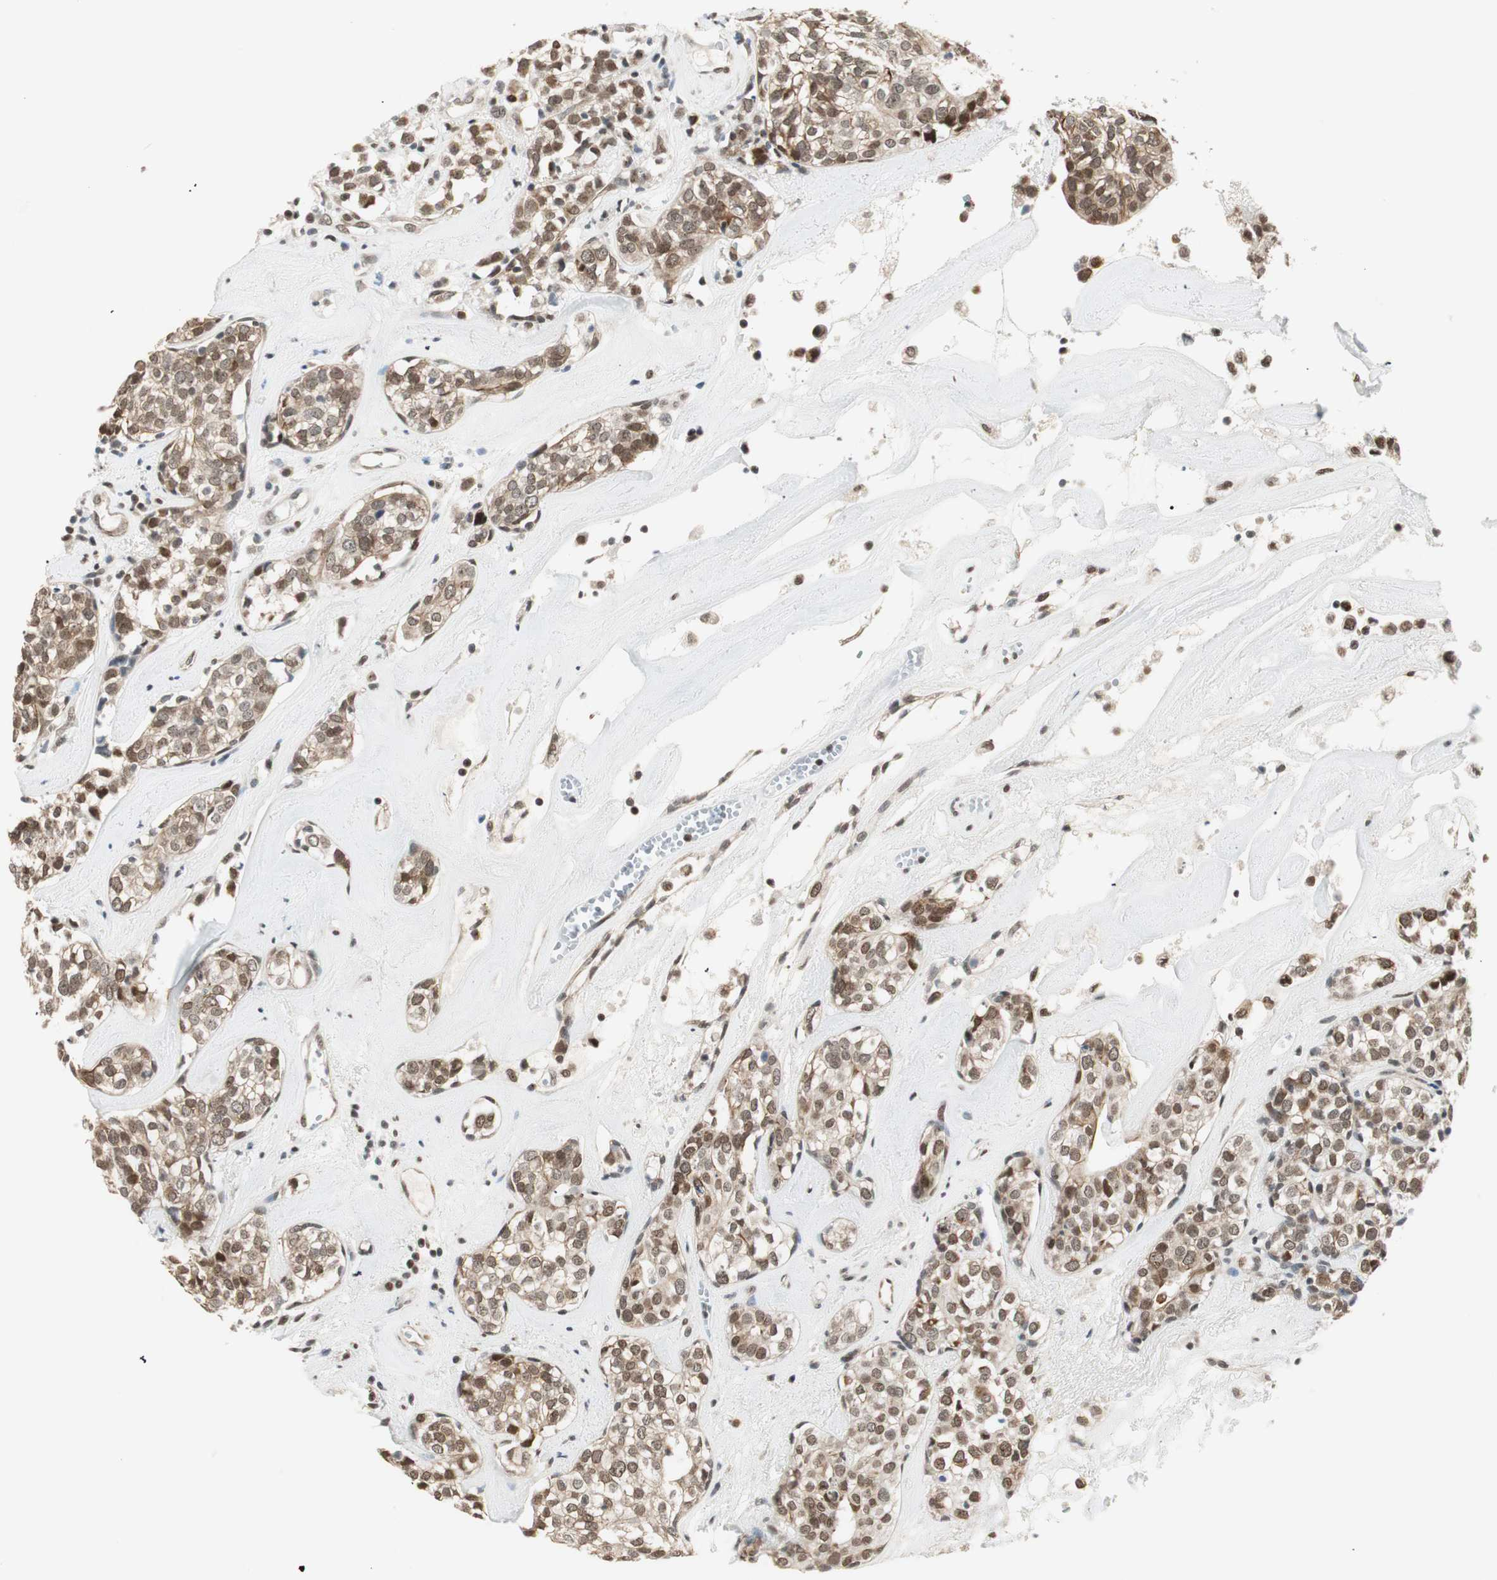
{"staining": {"intensity": "moderate", "quantity": ">75%", "location": "cytoplasmic/membranous,nuclear"}, "tissue": "head and neck cancer", "cell_type": "Tumor cells", "image_type": "cancer", "snomed": [{"axis": "morphology", "description": "Adenocarcinoma, NOS"}, {"axis": "topography", "description": "Salivary gland"}, {"axis": "topography", "description": "Head-Neck"}], "caption": "A medium amount of moderate cytoplasmic/membranous and nuclear positivity is identified in about >75% of tumor cells in adenocarcinoma (head and neck) tissue.", "gene": "ZBTB17", "patient": {"sex": "female", "age": 65}}